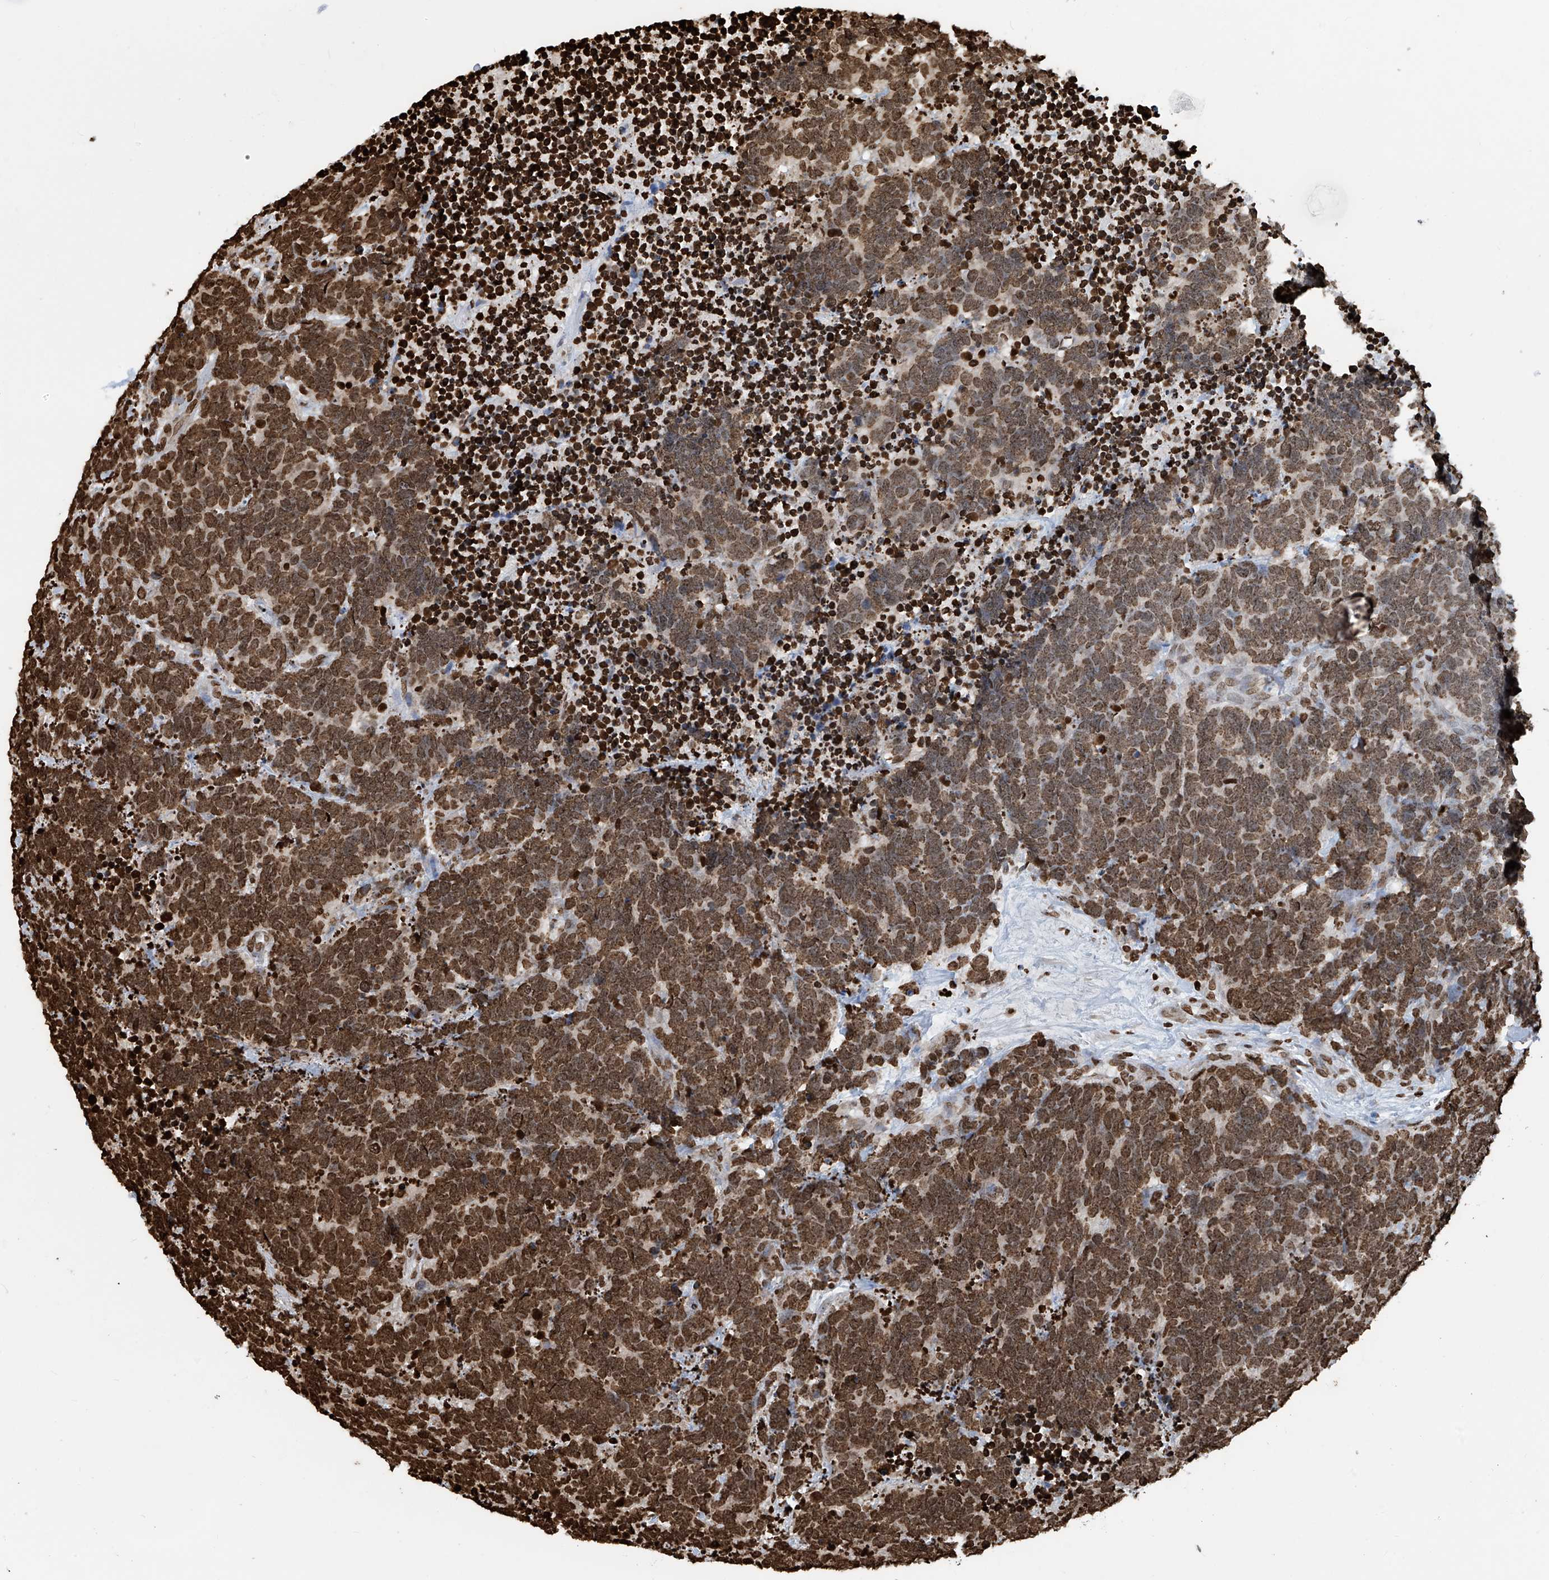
{"staining": {"intensity": "moderate", "quantity": ">75%", "location": "cytoplasmic/membranous,nuclear"}, "tissue": "carcinoid", "cell_type": "Tumor cells", "image_type": "cancer", "snomed": [{"axis": "morphology", "description": "Carcinoma, NOS"}, {"axis": "morphology", "description": "Carcinoid, malignant, NOS"}, {"axis": "topography", "description": "Urinary bladder"}], "caption": "Tumor cells show moderate cytoplasmic/membranous and nuclear expression in about >75% of cells in carcinoid (malignant).", "gene": "DPPA2", "patient": {"sex": "male", "age": 57}}